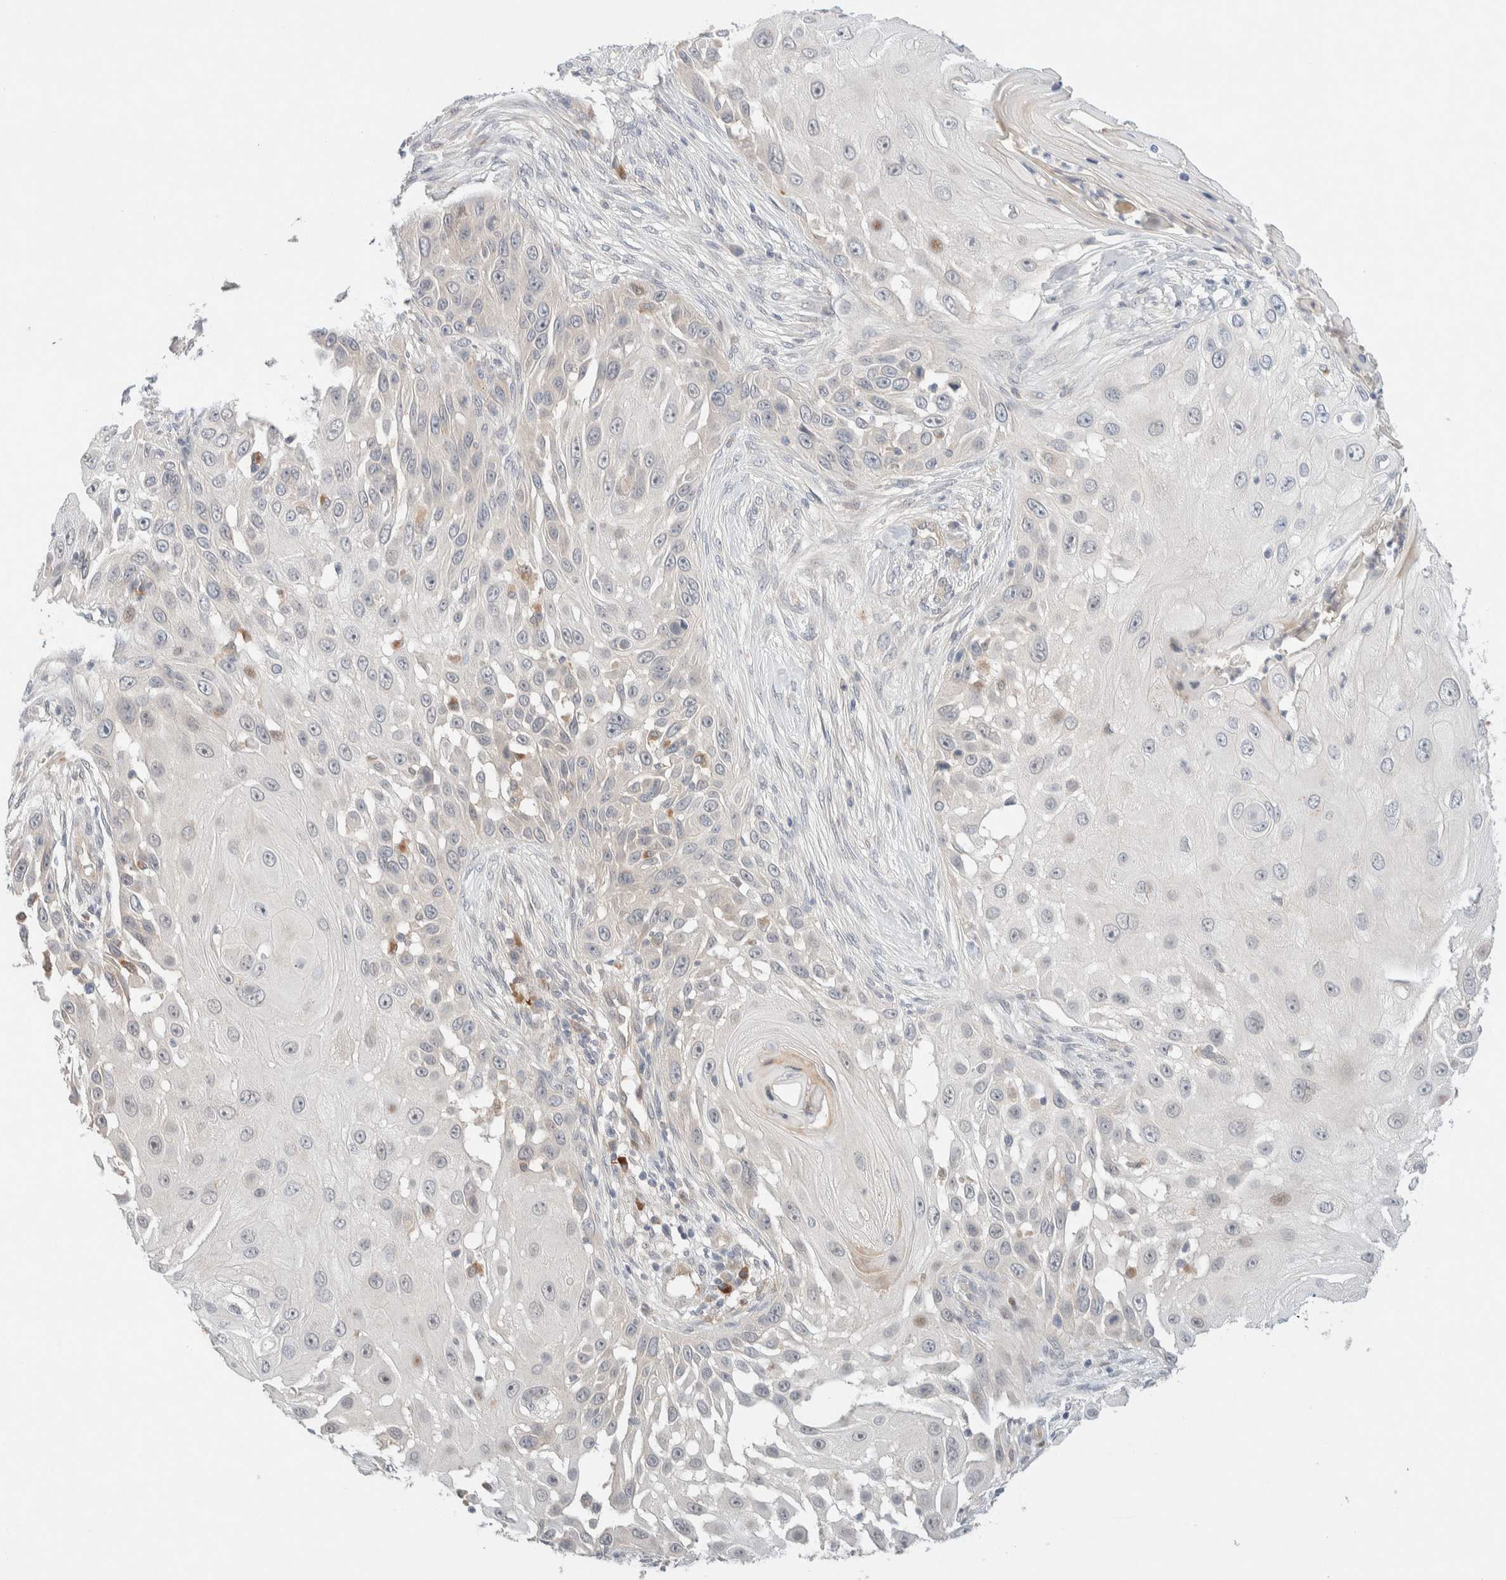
{"staining": {"intensity": "weak", "quantity": "<25%", "location": "nuclear"}, "tissue": "skin cancer", "cell_type": "Tumor cells", "image_type": "cancer", "snomed": [{"axis": "morphology", "description": "Squamous cell carcinoma, NOS"}, {"axis": "topography", "description": "Skin"}], "caption": "There is no significant positivity in tumor cells of squamous cell carcinoma (skin).", "gene": "CHKA", "patient": {"sex": "female", "age": 44}}